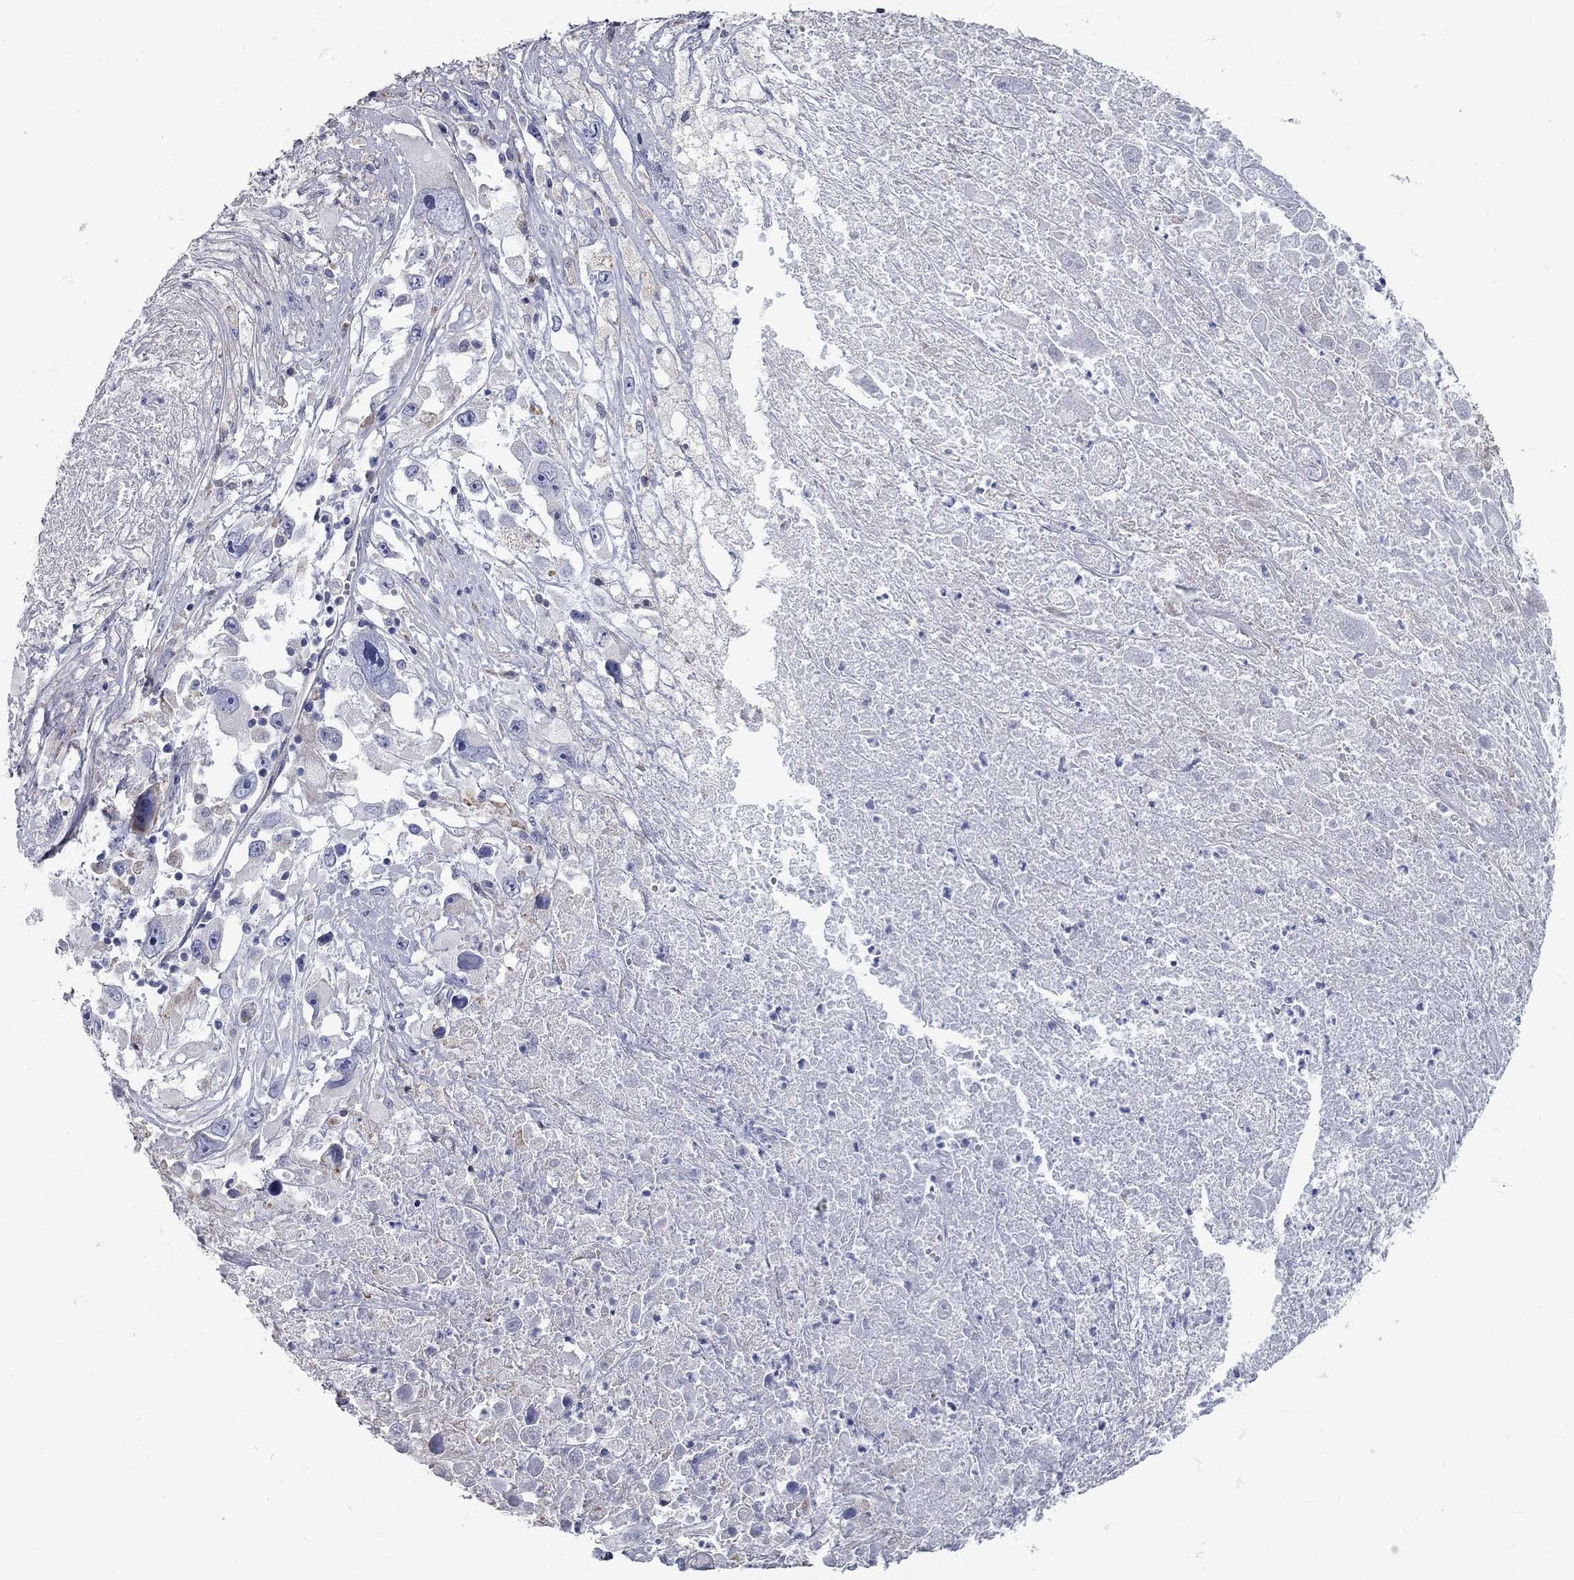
{"staining": {"intensity": "negative", "quantity": "none", "location": "none"}, "tissue": "melanoma", "cell_type": "Tumor cells", "image_type": "cancer", "snomed": [{"axis": "morphology", "description": "Malignant melanoma, Metastatic site"}, {"axis": "topography", "description": "Lymph node"}], "caption": "A micrograph of melanoma stained for a protein demonstrates no brown staining in tumor cells. (Brightfield microscopy of DAB (3,3'-diaminobenzidine) immunohistochemistry (IHC) at high magnification).", "gene": "XAGE2", "patient": {"sex": "male", "age": 50}}